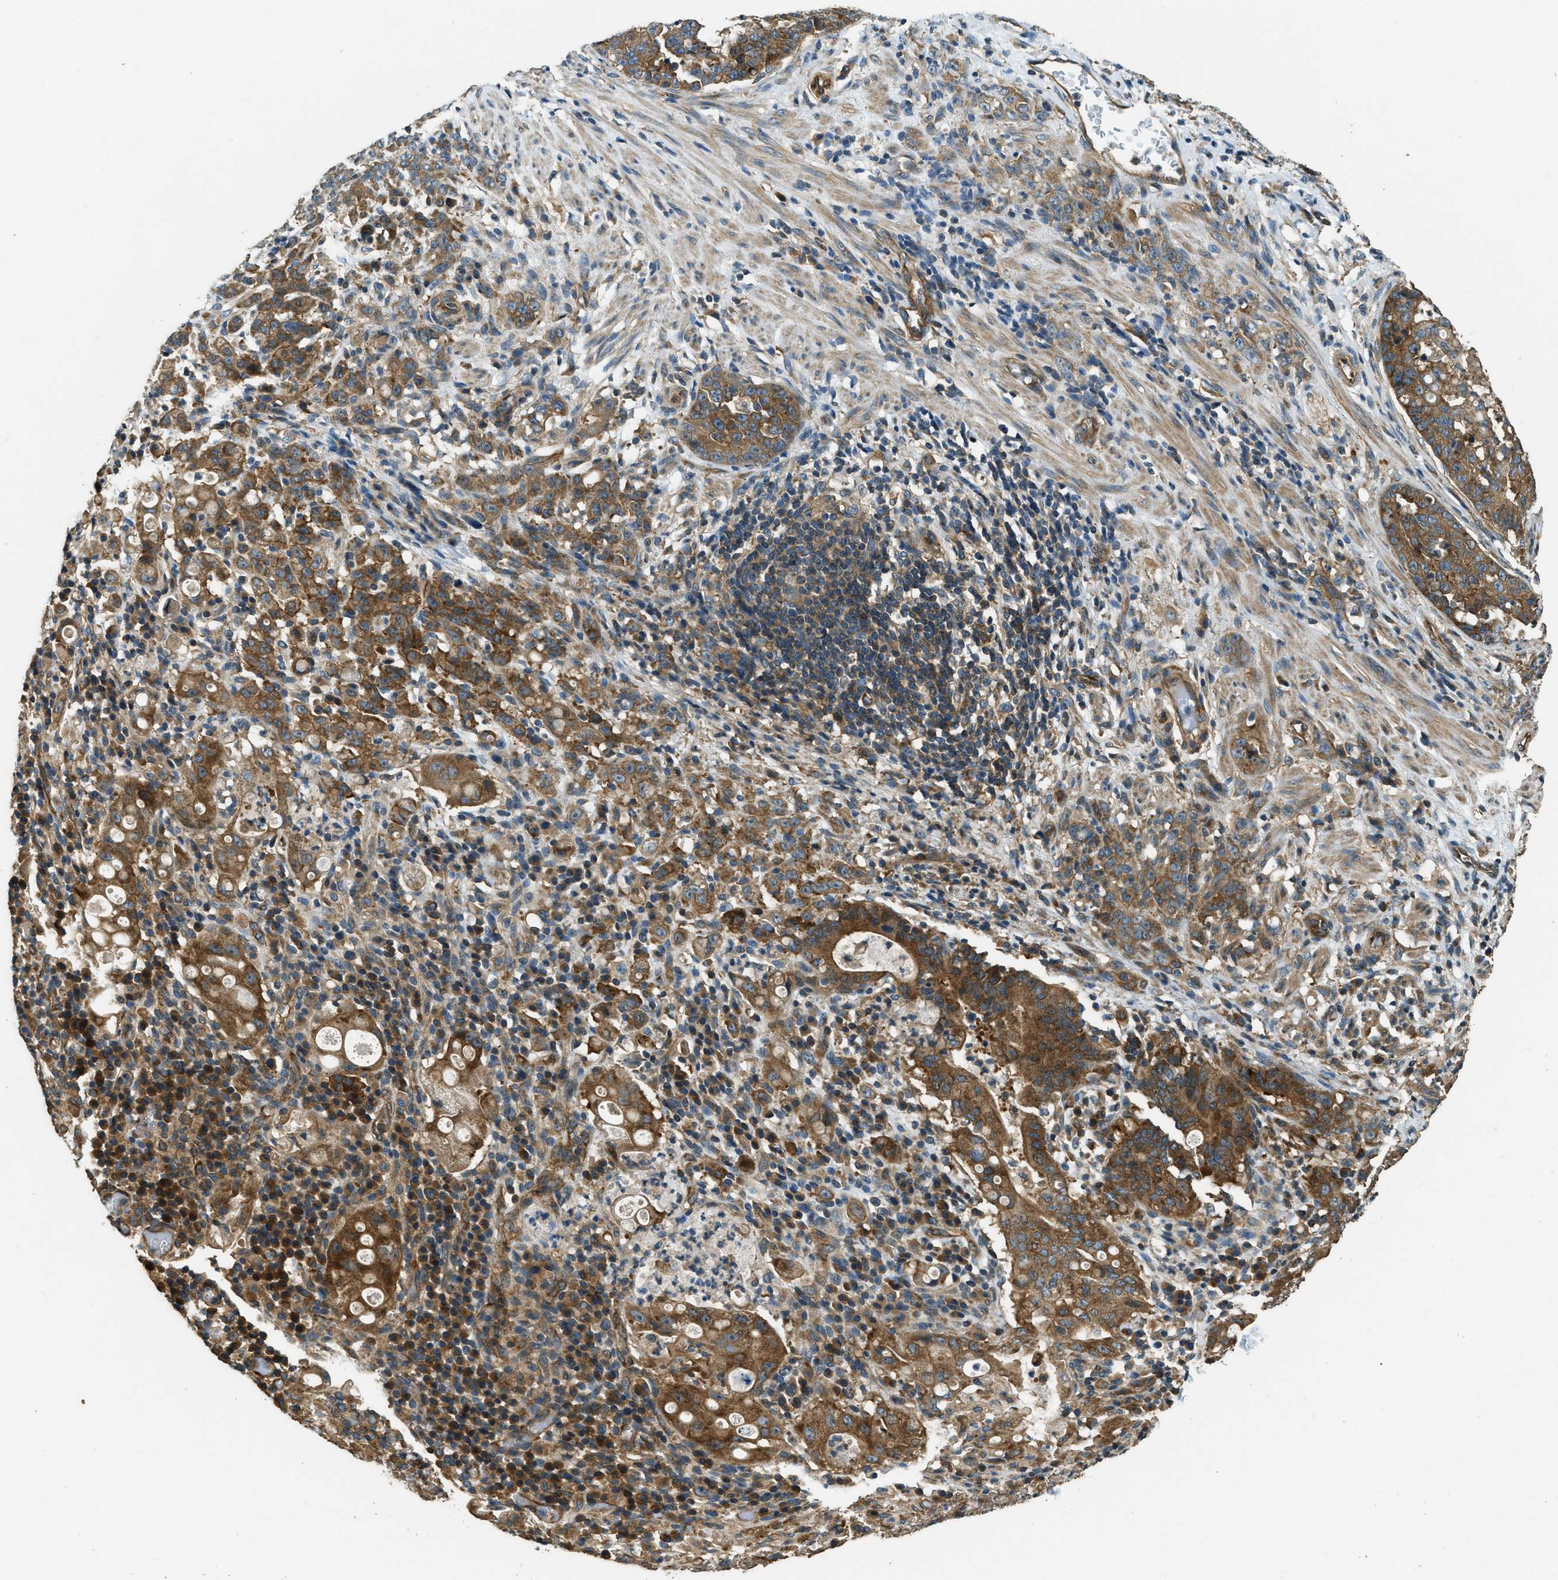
{"staining": {"intensity": "moderate", "quantity": ">75%", "location": "cytoplasmic/membranous"}, "tissue": "stomach cancer", "cell_type": "Tumor cells", "image_type": "cancer", "snomed": [{"axis": "morphology", "description": "Adenocarcinoma, NOS"}, {"axis": "topography", "description": "Stomach, lower"}], "caption": "Immunohistochemistry (IHC) image of neoplastic tissue: human stomach cancer (adenocarcinoma) stained using IHC exhibits medium levels of moderate protein expression localized specifically in the cytoplasmic/membranous of tumor cells, appearing as a cytoplasmic/membranous brown color.", "gene": "MARS1", "patient": {"sex": "male", "age": 88}}